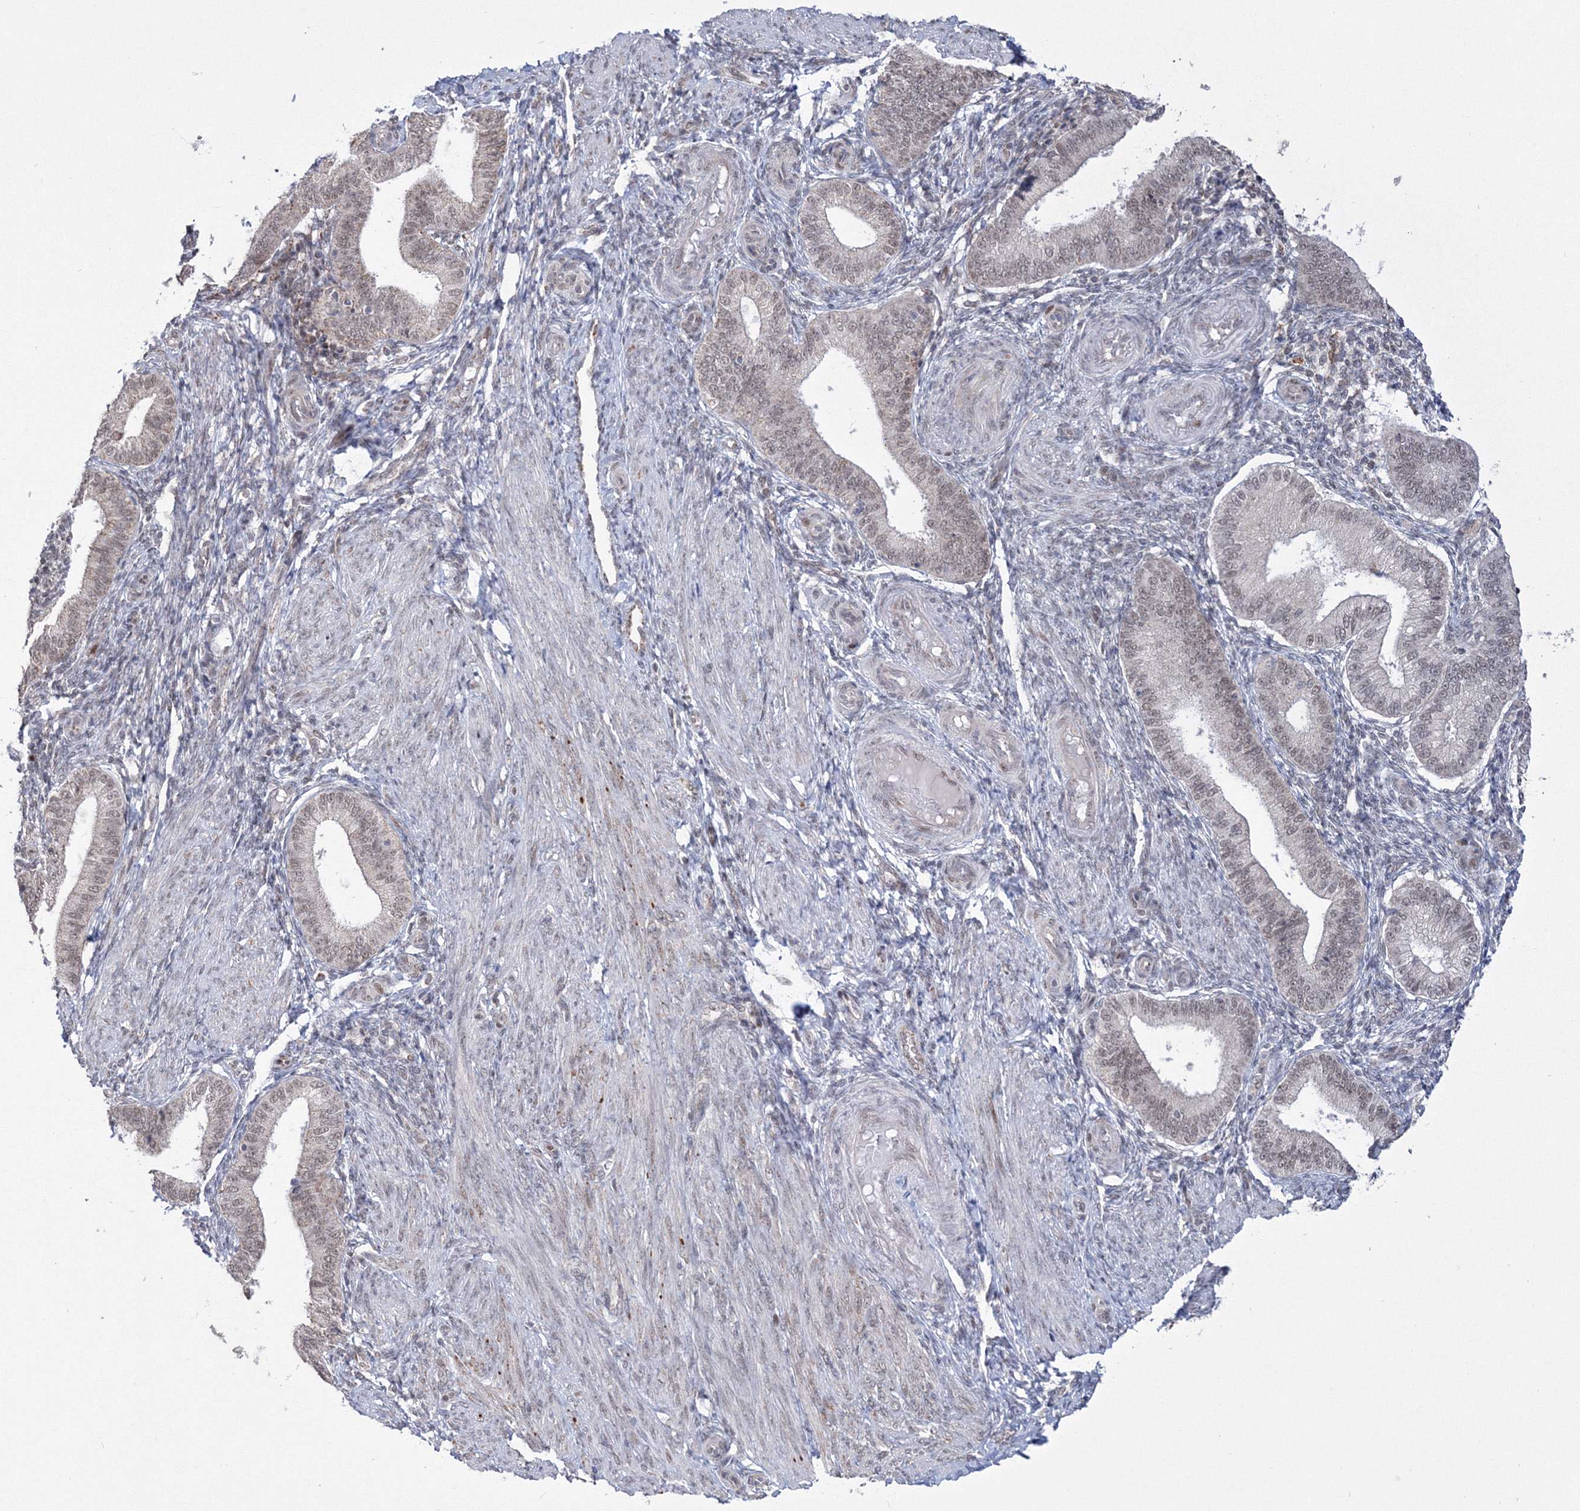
{"staining": {"intensity": "weak", "quantity": "25%-75%", "location": "cytoplasmic/membranous"}, "tissue": "endometrium", "cell_type": "Cells in endometrial stroma", "image_type": "normal", "snomed": [{"axis": "morphology", "description": "Normal tissue, NOS"}, {"axis": "topography", "description": "Endometrium"}], "caption": "This micrograph displays immunohistochemistry staining of benign endometrium, with low weak cytoplasmic/membranous staining in about 25%-75% of cells in endometrial stroma.", "gene": "GRSF1", "patient": {"sex": "female", "age": 39}}